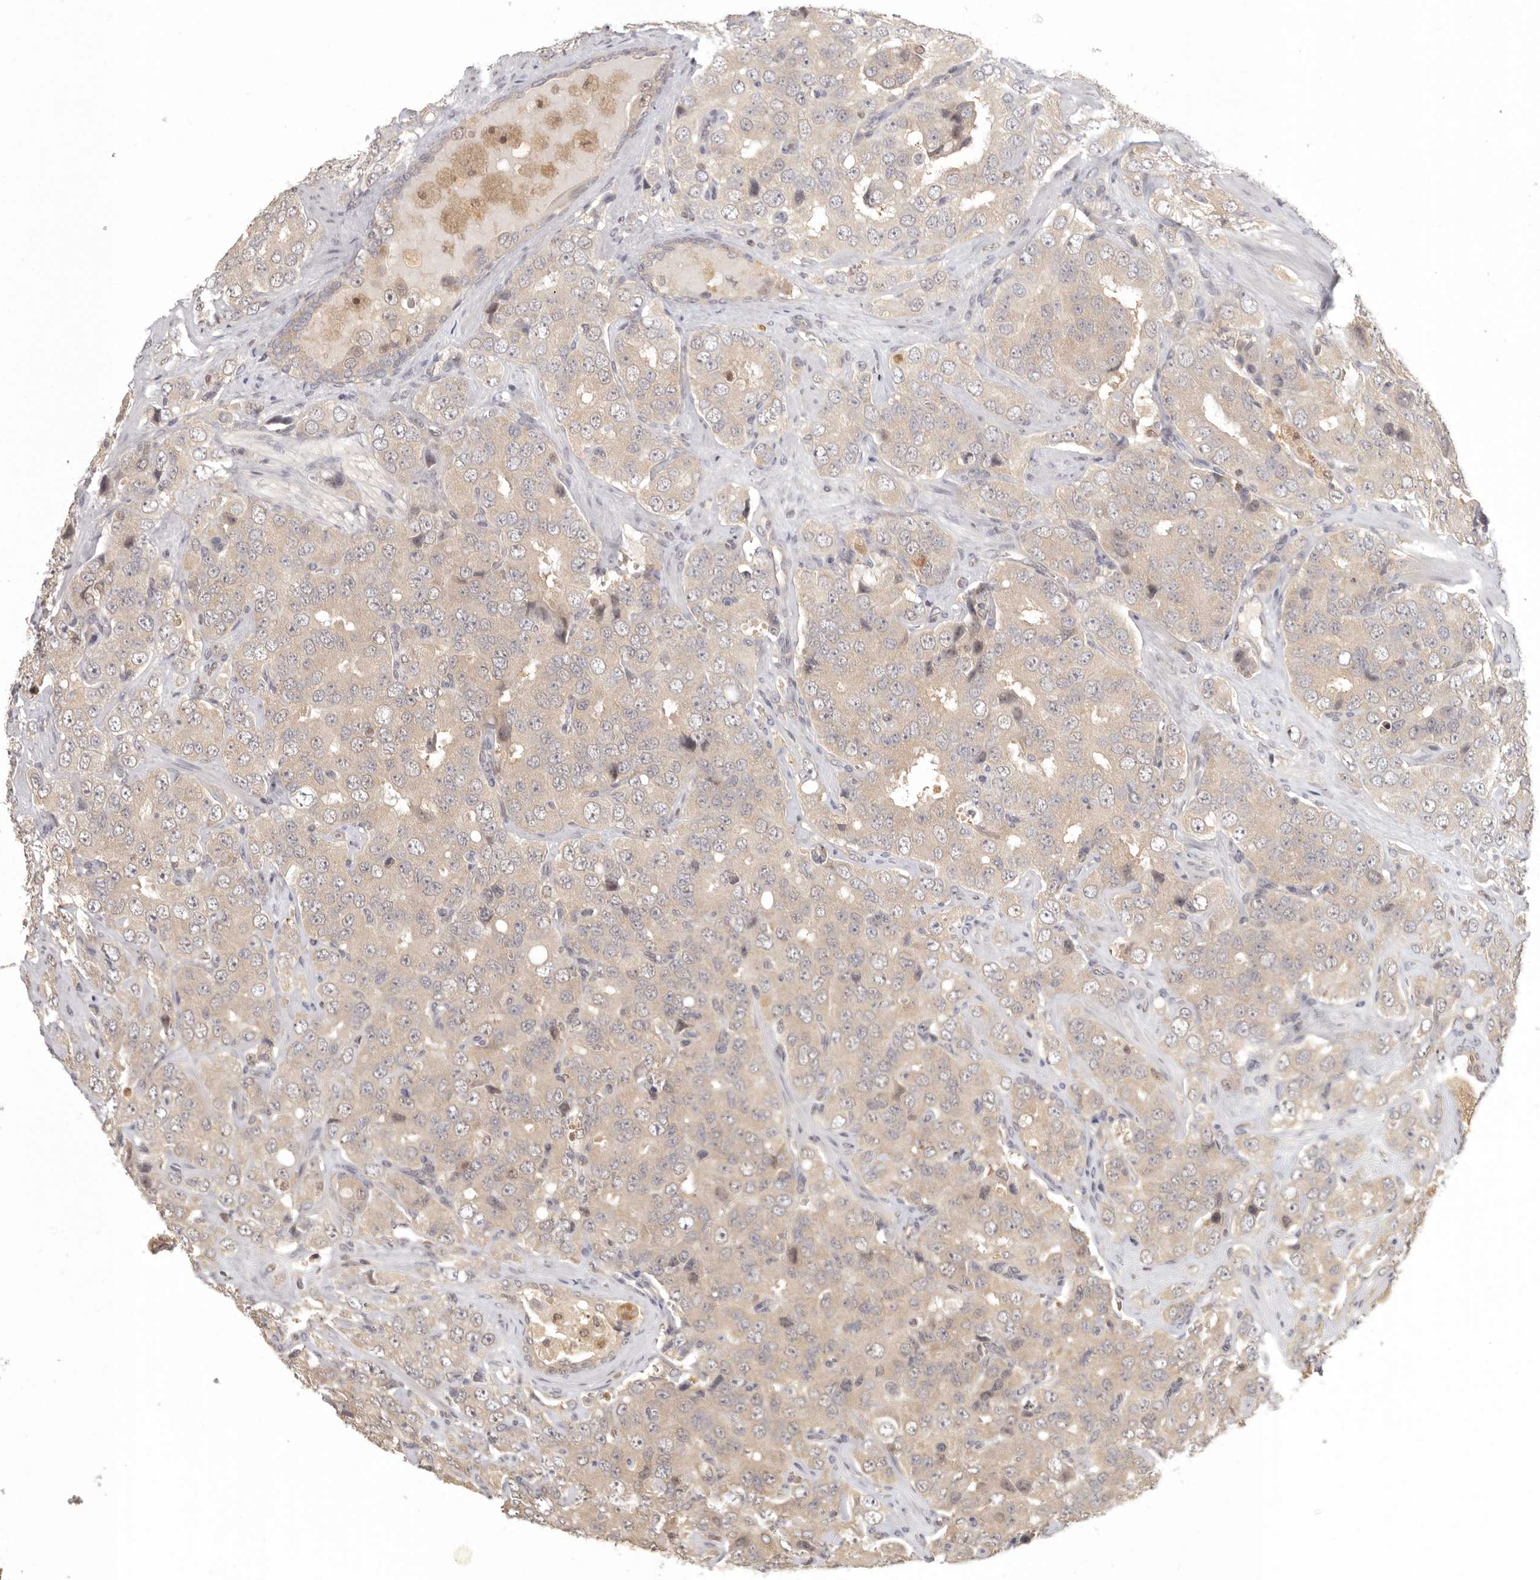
{"staining": {"intensity": "weak", "quantity": ">75%", "location": "cytoplasmic/membranous"}, "tissue": "prostate cancer", "cell_type": "Tumor cells", "image_type": "cancer", "snomed": [{"axis": "morphology", "description": "Adenocarcinoma, High grade"}, {"axis": "topography", "description": "Prostate"}], "caption": "Protein analysis of prostate cancer (adenocarcinoma (high-grade)) tissue displays weak cytoplasmic/membranous staining in about >75% of tumor cells. The staining is performed using DAB (3,3'-diaminobenzidine) brown chromogen to label protein expression. The nuclei are counter-stained blue using hematoxylin.", "gene": "PSMA5", "patient": {"sex": "male", "age": 58}}